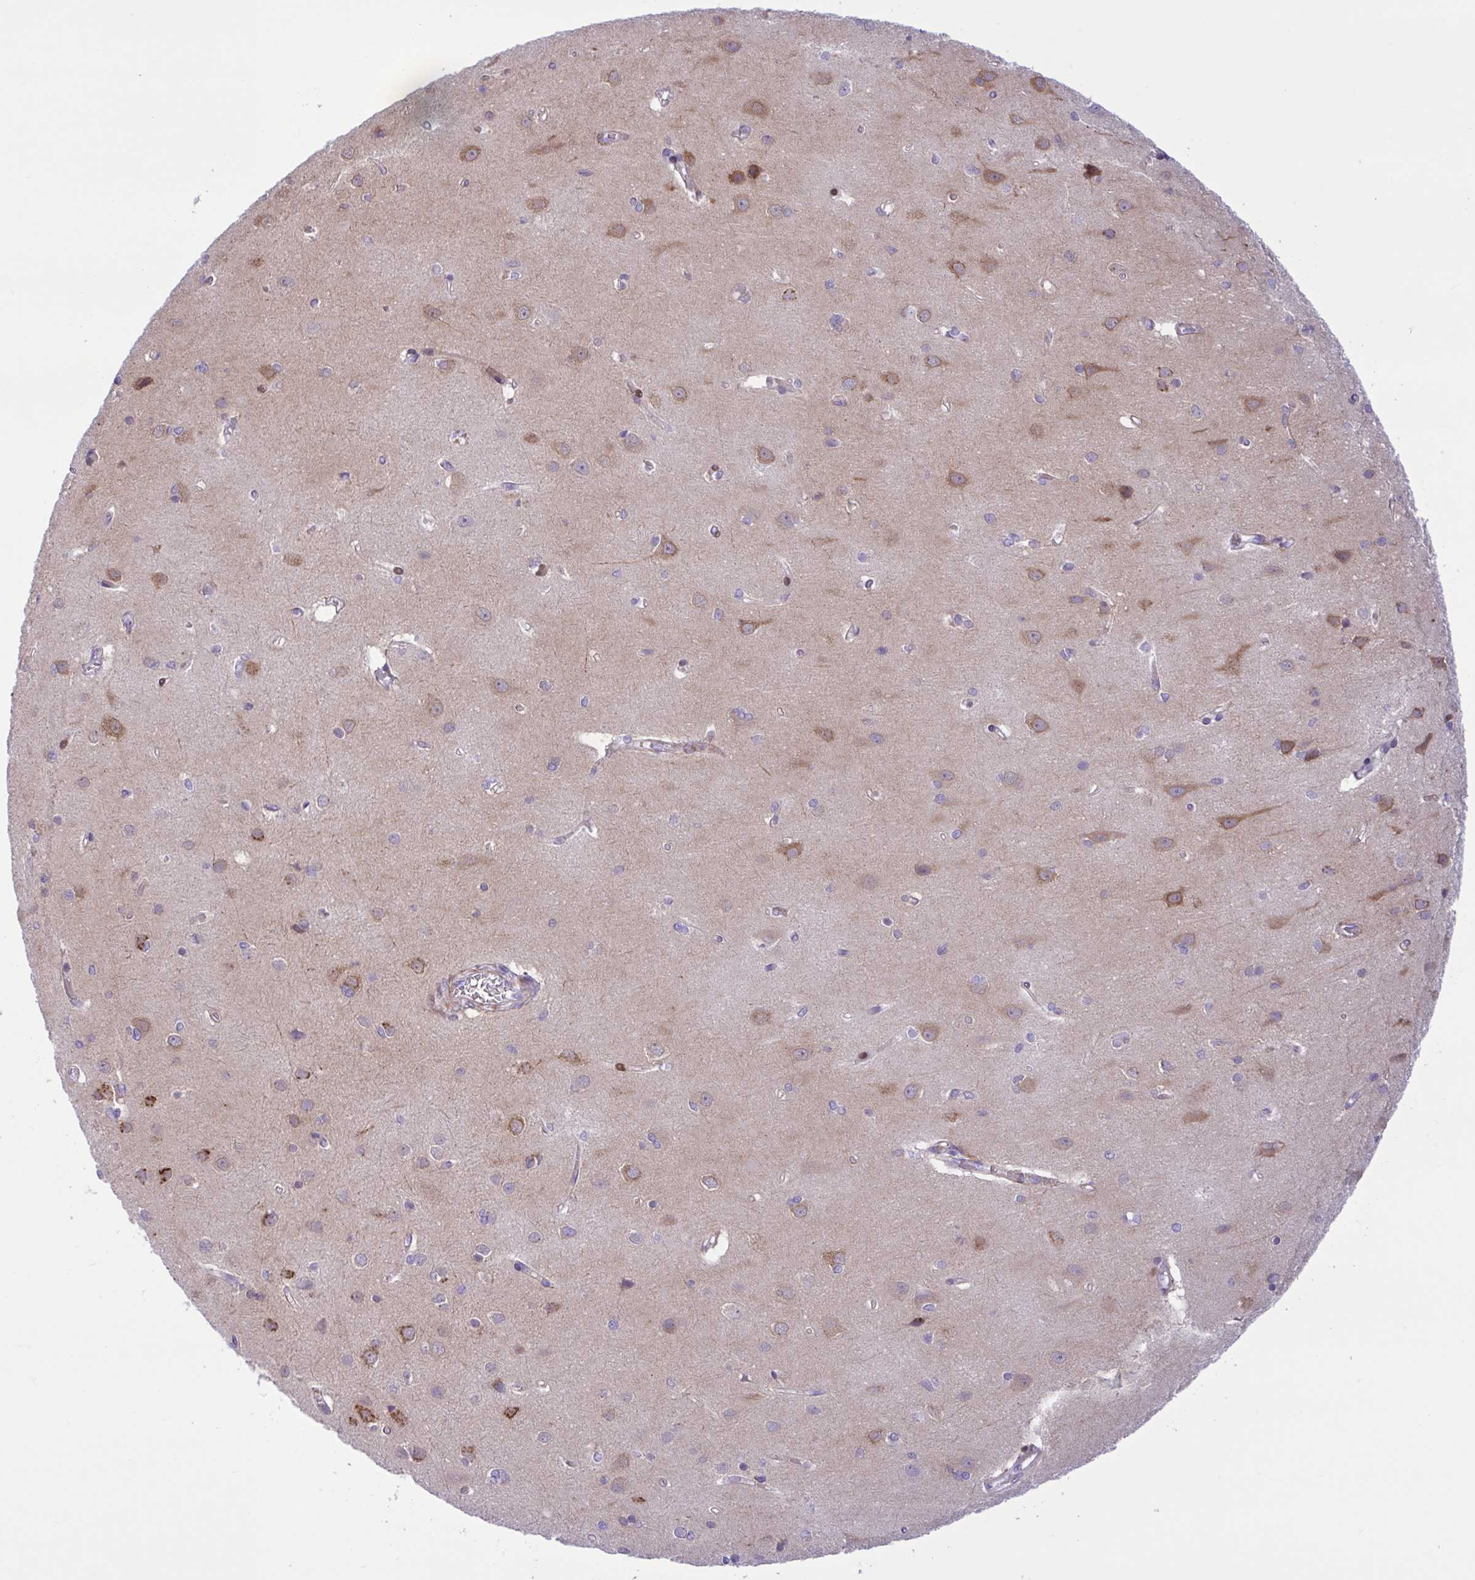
{"staining": {"intensity": "weak", "quantity": "<25%", "location": "cytoplasmic/membranous,nuclear"}, "tissue": "cerebral cortex", "cell_type": "Endothelial cells", "image_type": "normal", "snomed": [{"axis": "morphology", "description": "Normal tissue, NOS"}, {"axis": "topography", "description": "Cerebral cortex"}], "caption": "Benign cerebral cortex was stained to show a protein in brown. There is no significant expression in endothelial cells. The staining is performed using DAB brown chromogen with nuclei counter-stained in using hematoxylin.", "gene": "AHCYL2", "patient": {"sex": "male", "age": 37}}